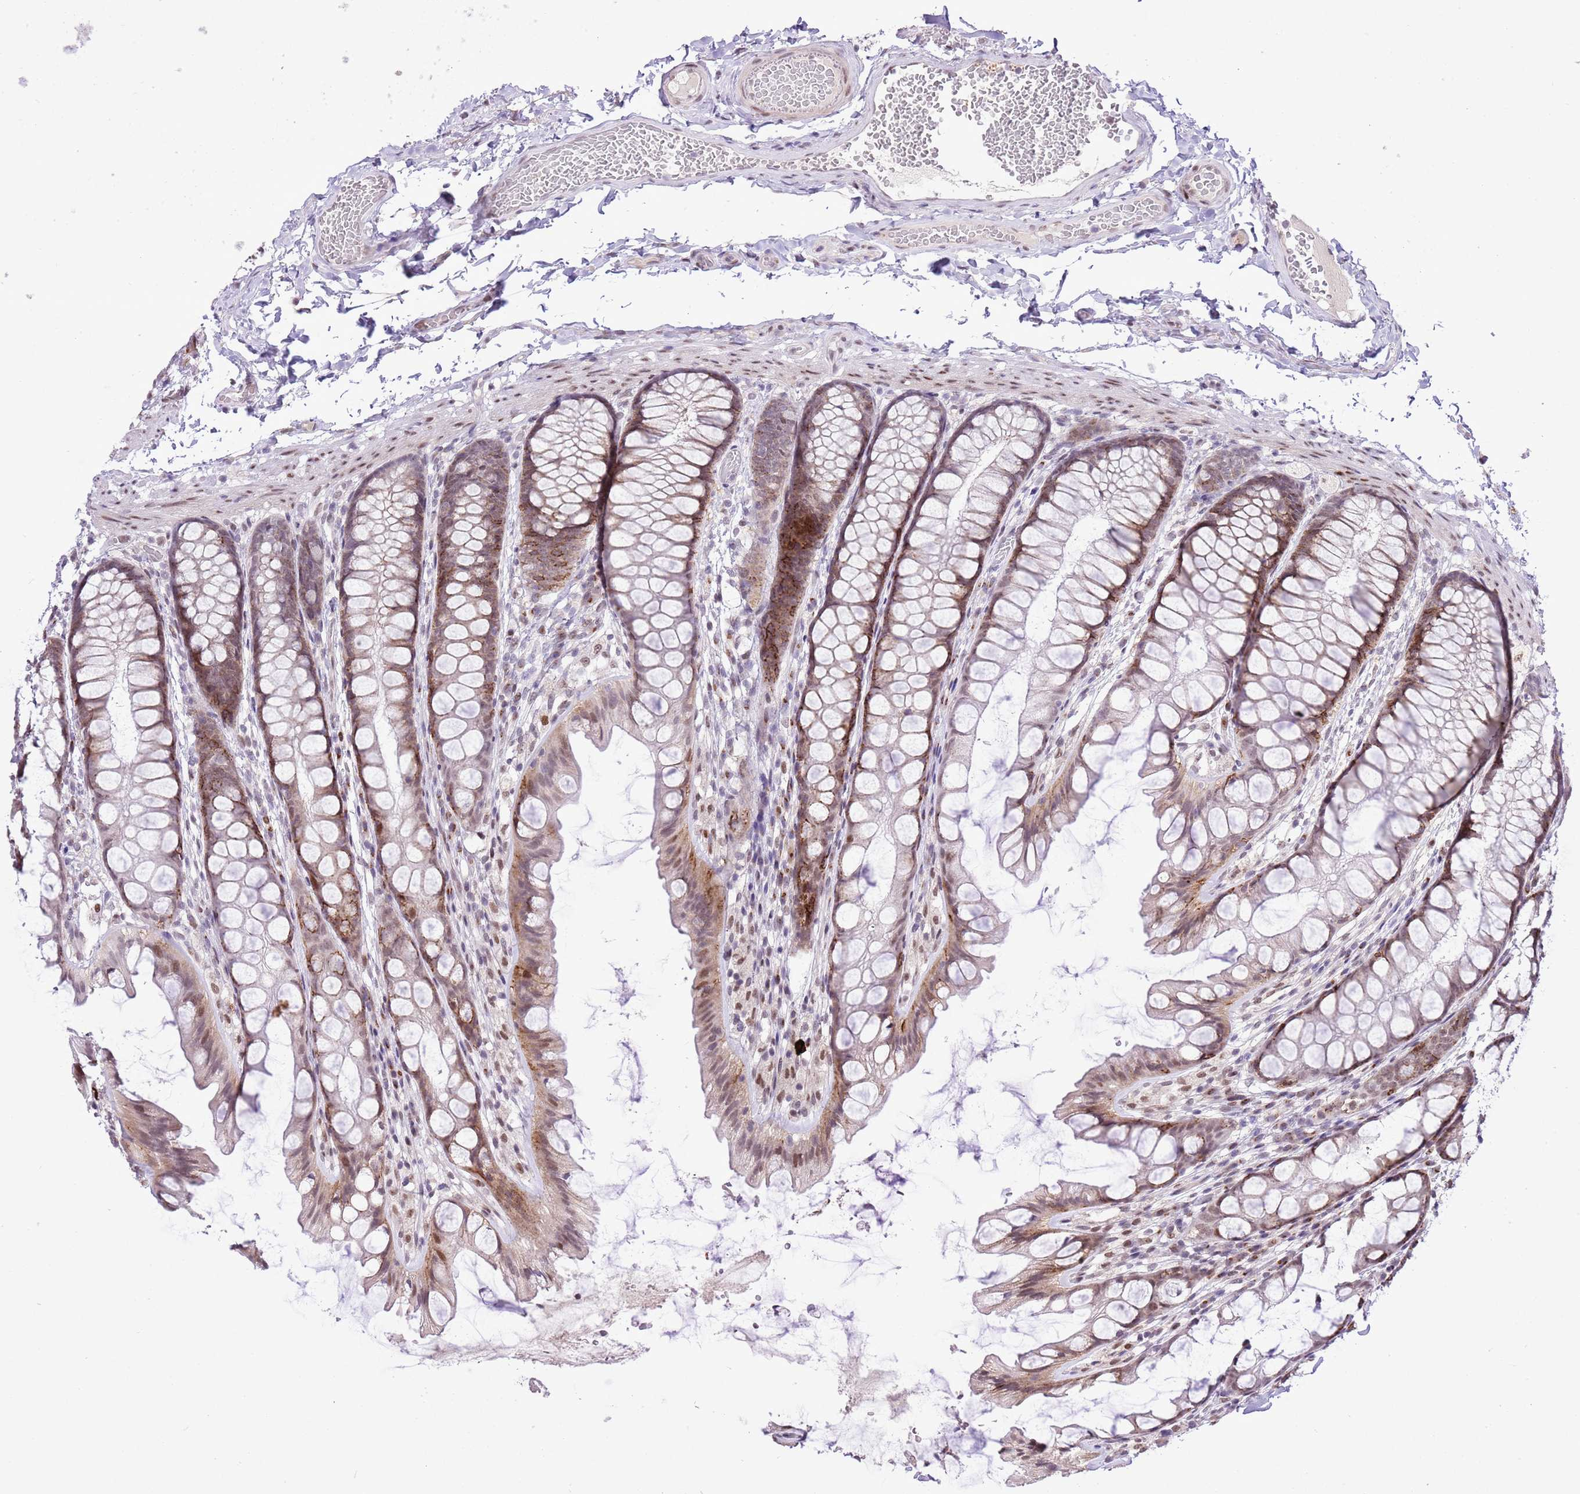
{"staining": {"intensity": "weak", "quantity": "25%-75%", "location": "nuclear"}, "tissue": "colon", "cell_type": "Endothelial cells", "image_type": "normal", "snomed": [{"axis": "morphology", "description": "Normal tissue, NOS"}, {"axis": "topography", "description": "Colon"}], "caption": "The immunohistochemical stain labels weak nuclear staining in endothelial cells of benign colon.", "gene": "NACC2", "patient": {"sex": "male", "age": 47}}